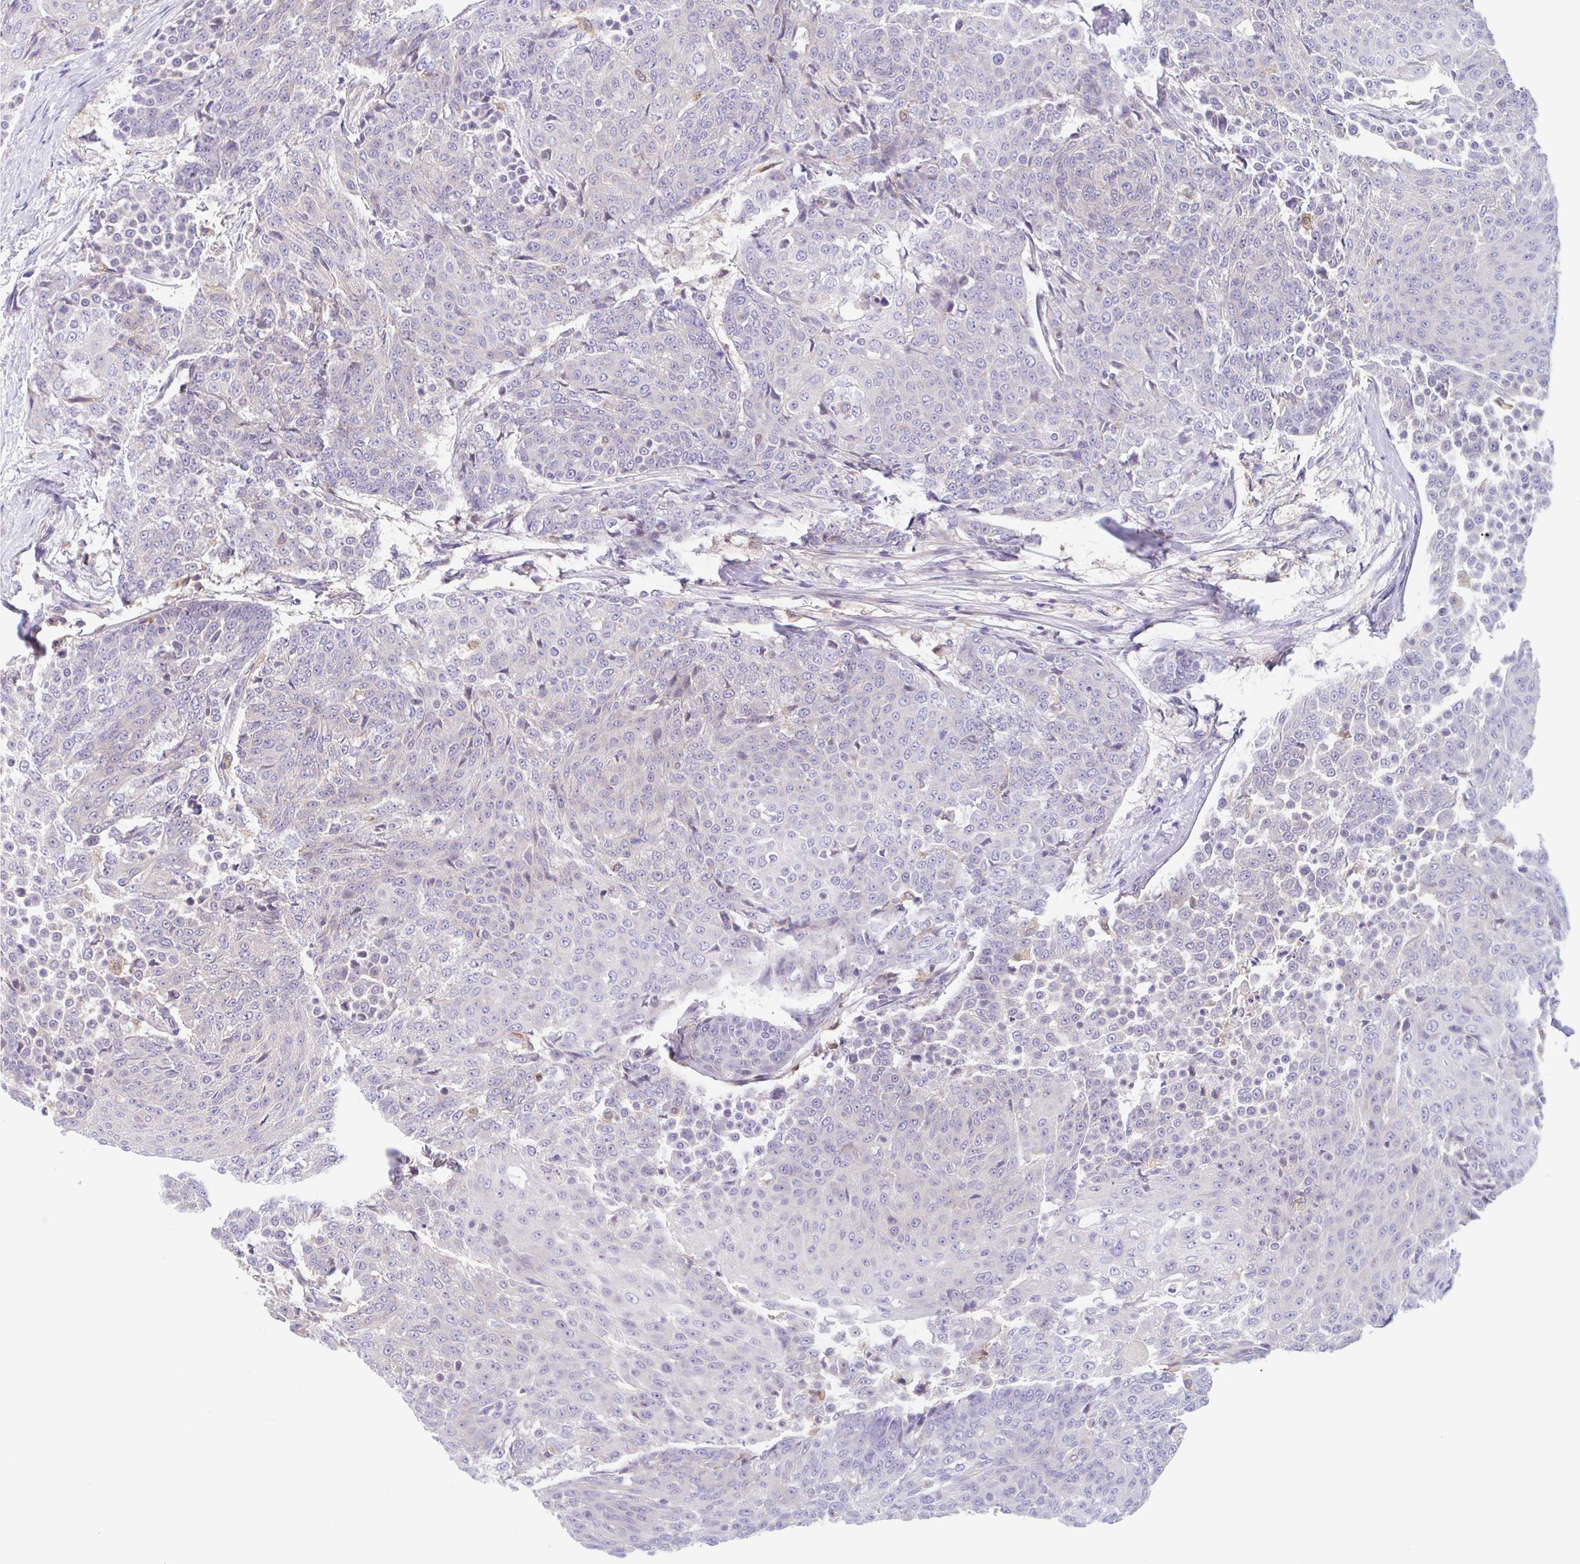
{"staining": {"intensity": "negative", "quantity": "none", "location": "none"}, "tissue": "urothelial cancer", "cell_type": "Tumor cells", "image_type": "cancer", "snomed": [{"axis": "morphology", "description": "Urothelial carcinoma, High grade"}, {"axis": "topography", "description": "Urinary bladder"}], "caption": "This is an IHC histopathology image of high-grade urothelial carcinoma. There is no positivity in tumor cells.", "gene": "TMEM86A", "patient": {"sex": "female", "age": 63}}